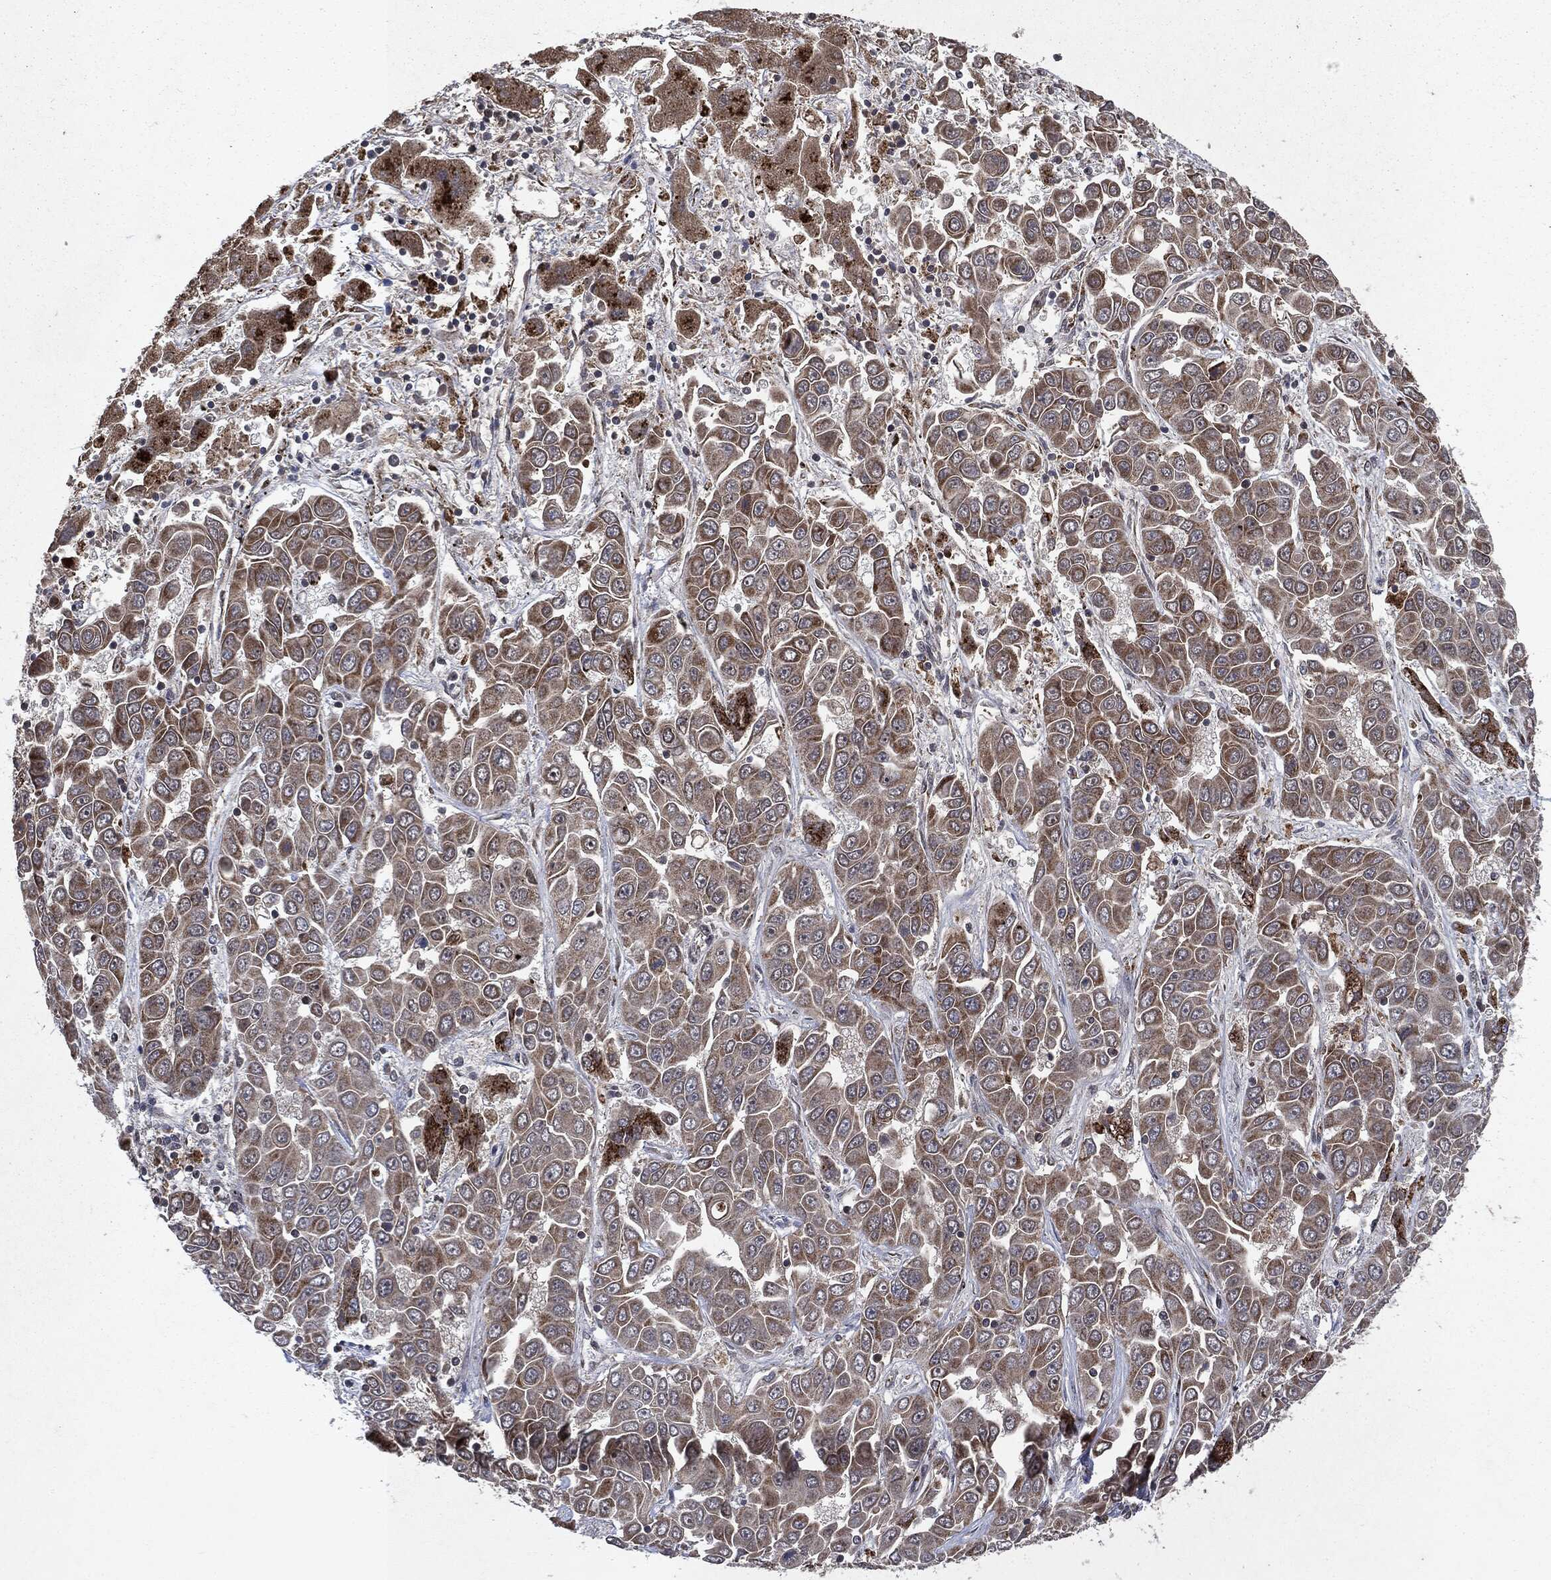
{"staining": {"intensity": "moderate", "quantity": ">75%", "location": "cytoplasmic/membranous"}, "tissue": "liver cancer", "cell_type": "Tumor cells", "image_type": "cancer", "snomed": [{"axis": "morphology", "description": "Cholangiocarcinoma"}, {"axis": "topography", "description": "Liver"}], "caption": "Brown immunohistochemical staining in human liver cholangiocarcinoma exhibits moderate cytoplasmic/membranous positivity in approximately >75% of tumor cells.", "gene": "PLPPR2", "patient": {"sex": "female", "age": 52}}